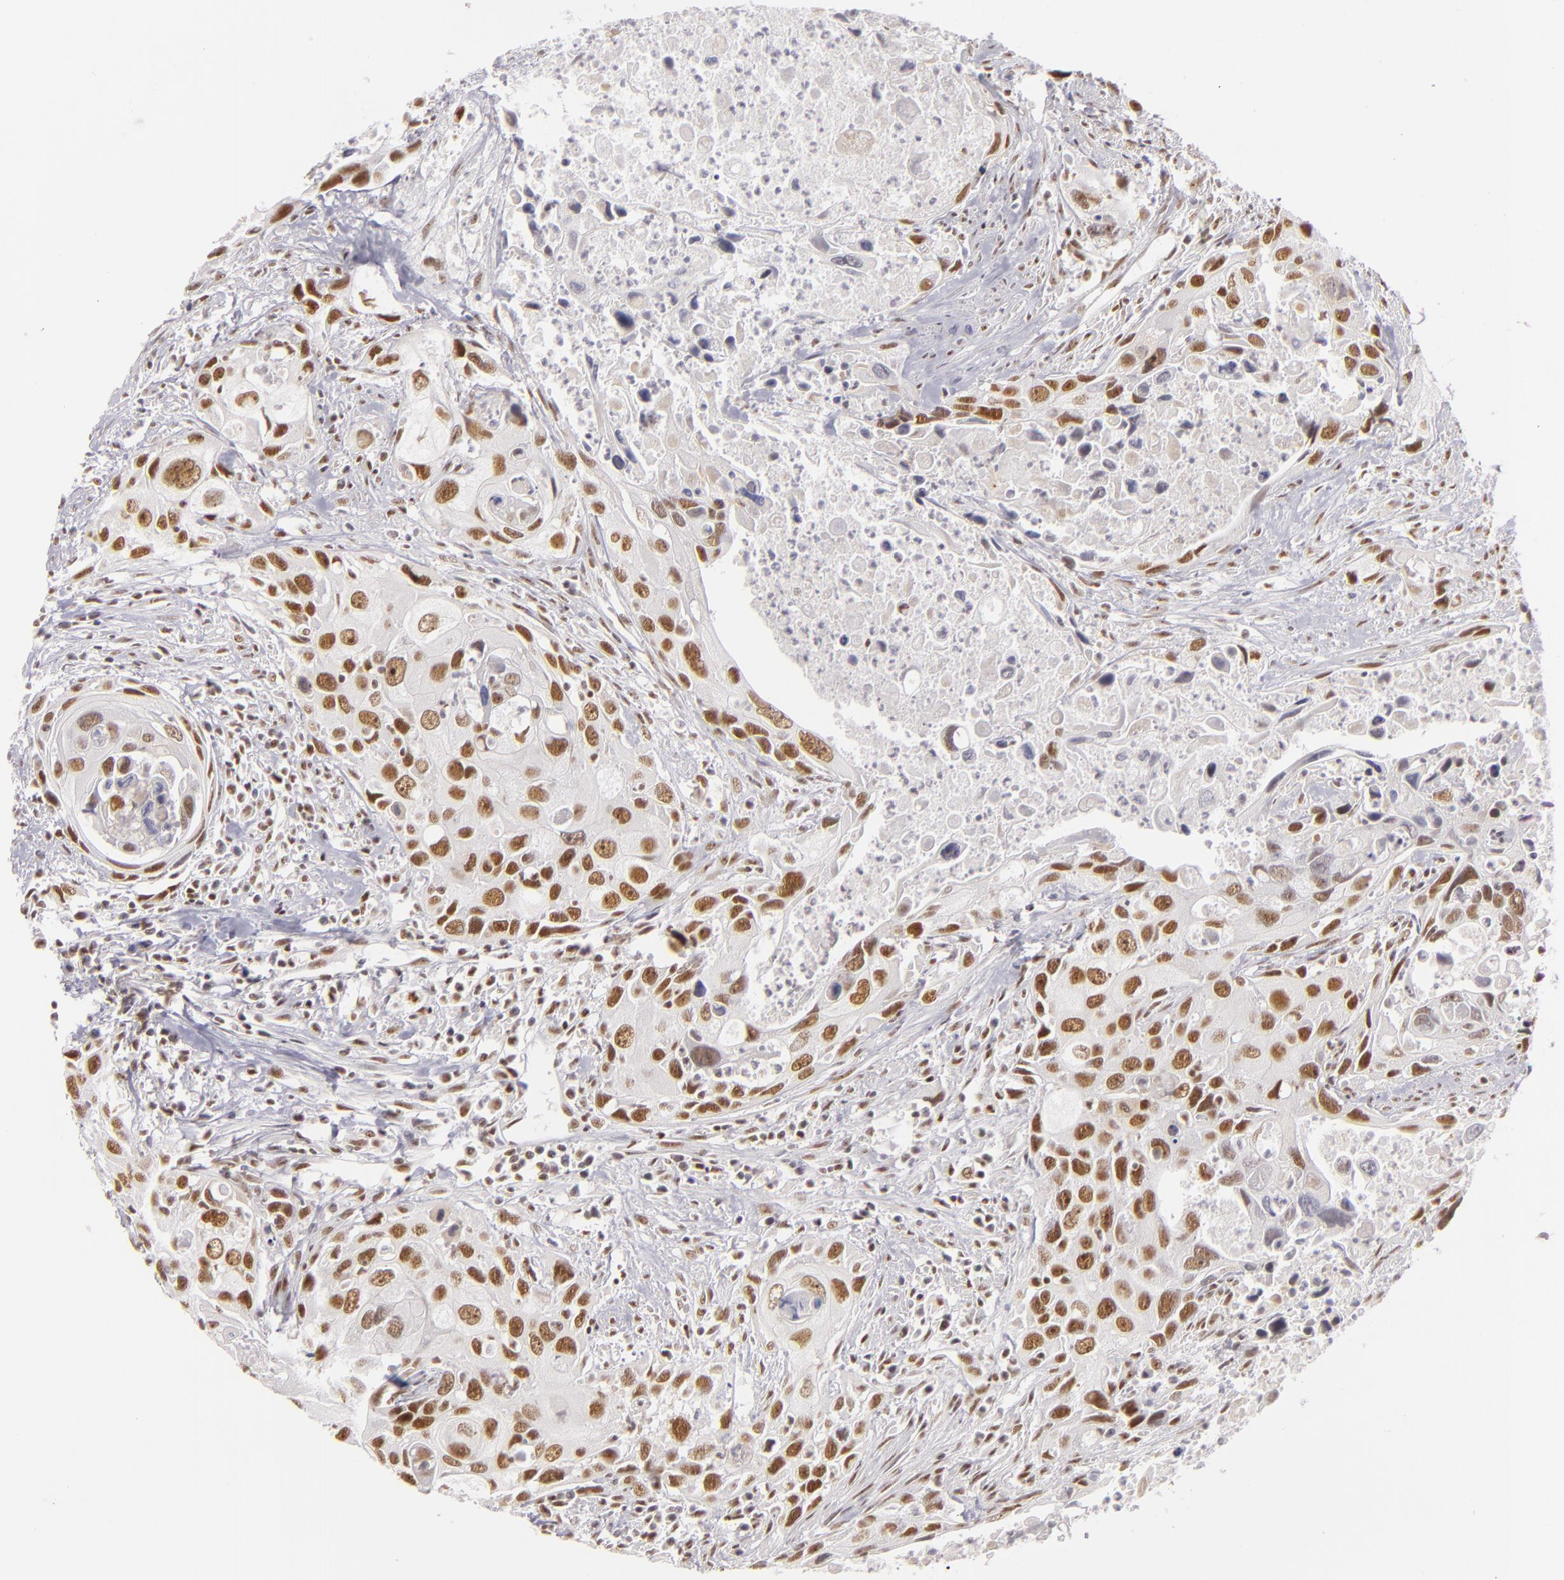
{"staining": {"intensity": "strong", "quantity": ">75%", "location": "nuclear"}, "tissue": "urothelial cancer", "cell_type": "Tumor cells", "image_type": "cancer", "snomed": [{"axis": "morphology", "description": "Urothelial carcinoma, High grade"}, {"axis": "topography", "description": "Urinary bladder"}], "caption": "IHC photomicrograph of human high-grade urothelial carcinoma stained for a protein (brown), which shows high levels of strong nuclear positivity in approximately >75% of tumor cells.", "gene": "DAXX", "patient": {"sex": "male", "age": 71}}